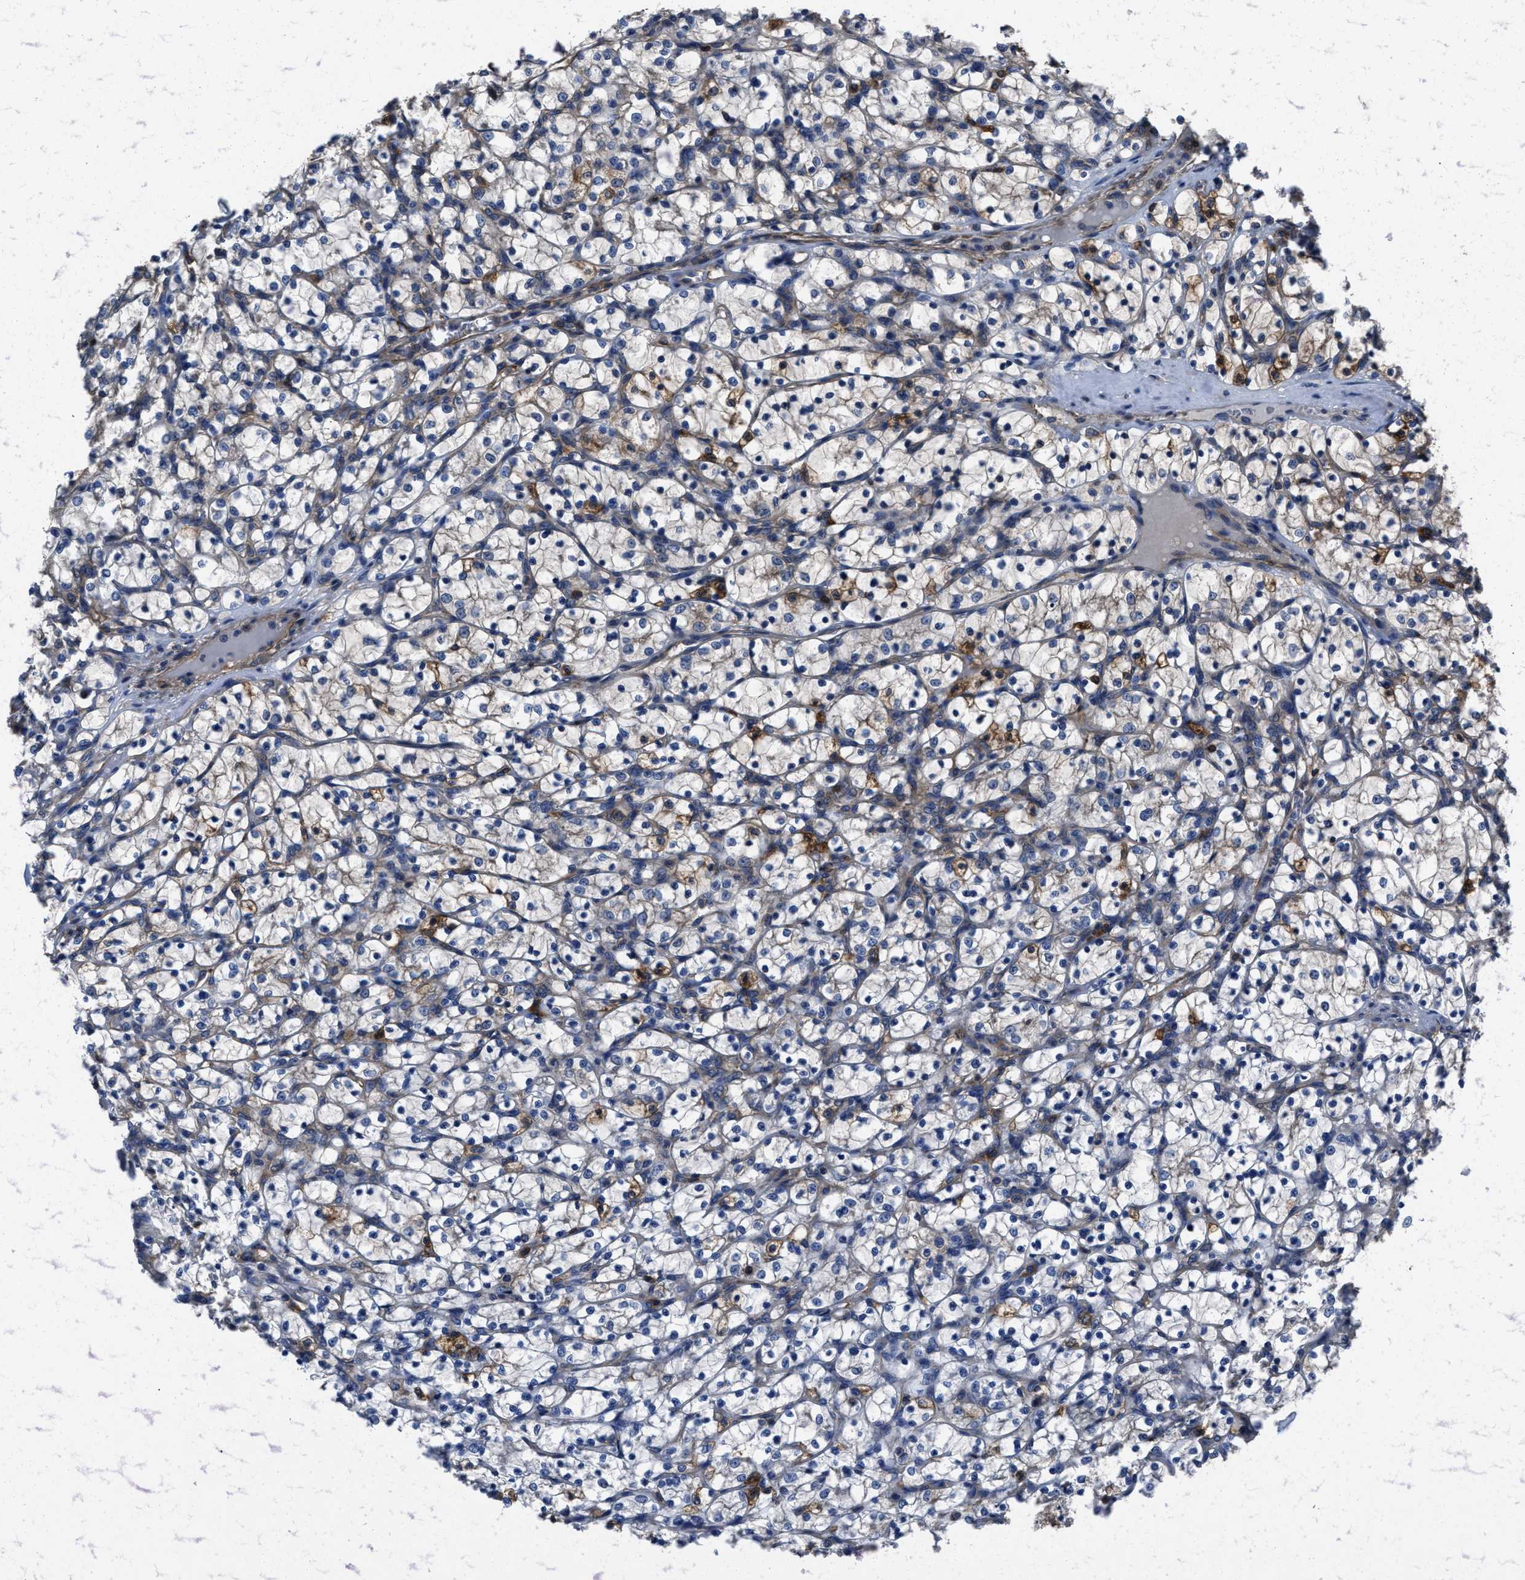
{"staining": {"intensity": "weak", "quantity": "25%-75%", "location": "cytoplasmic/membranous"}, "tissue": "renal cancer", "cell_type": "Tumor cells", "image_type": "cancer", "snomed": [{"axis": "morphology", "description": "Adenocarcinoma, NOS"}, {"axis": "topography", "description": "Kidney"}], "caption": "Immunohistochemistry (IHC) of human renal cancer (adenocarcinoma) exhibits low levels of weak cytoplasmic/membranous positivity in approximately 25%-75% of tumor cells.", "gene": "YARS1", "patient": {"sex": "female", "age": 69}}